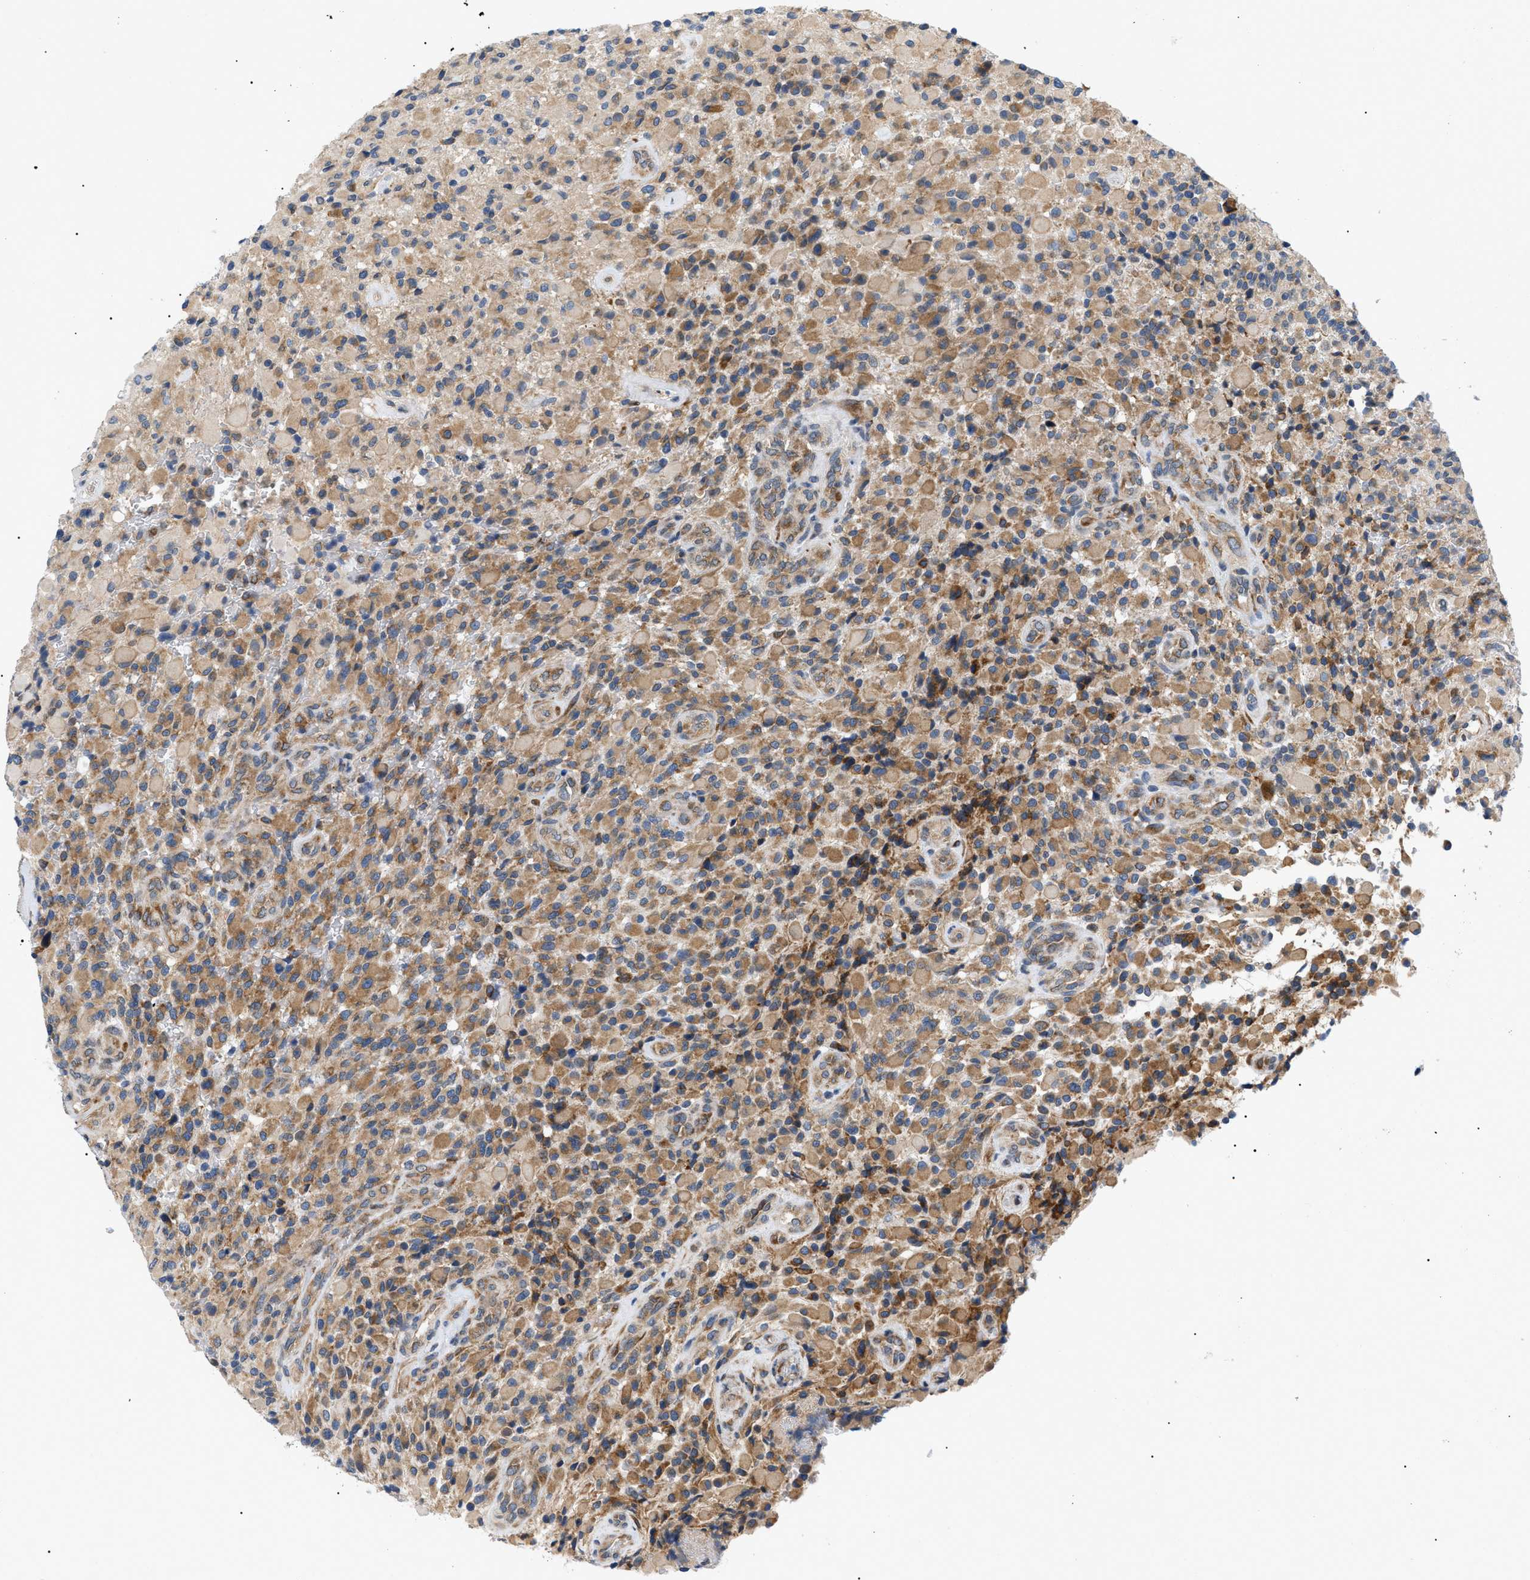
{"staining": {"intensity": "moderate", "quantity": ">75%", "location": "cytoplasmic/membranous"}, "tissue": "glioma", "cell_type": "Tumor cells", "image_type": "cancer", "snomed": [{"axis": "morphology", "description": "Glioma, malignant, High grade"}, {"axis": "topography", "description": "Brain"}], "caption": "DAB immunohistochemical staining of malignant high-grade glioma displays moderate cytoplasmic/membranous protein positivity in approximately >75% of tumor cells.", "gene": "DERL1", "patient": {"sex": "male", "age": 71}}